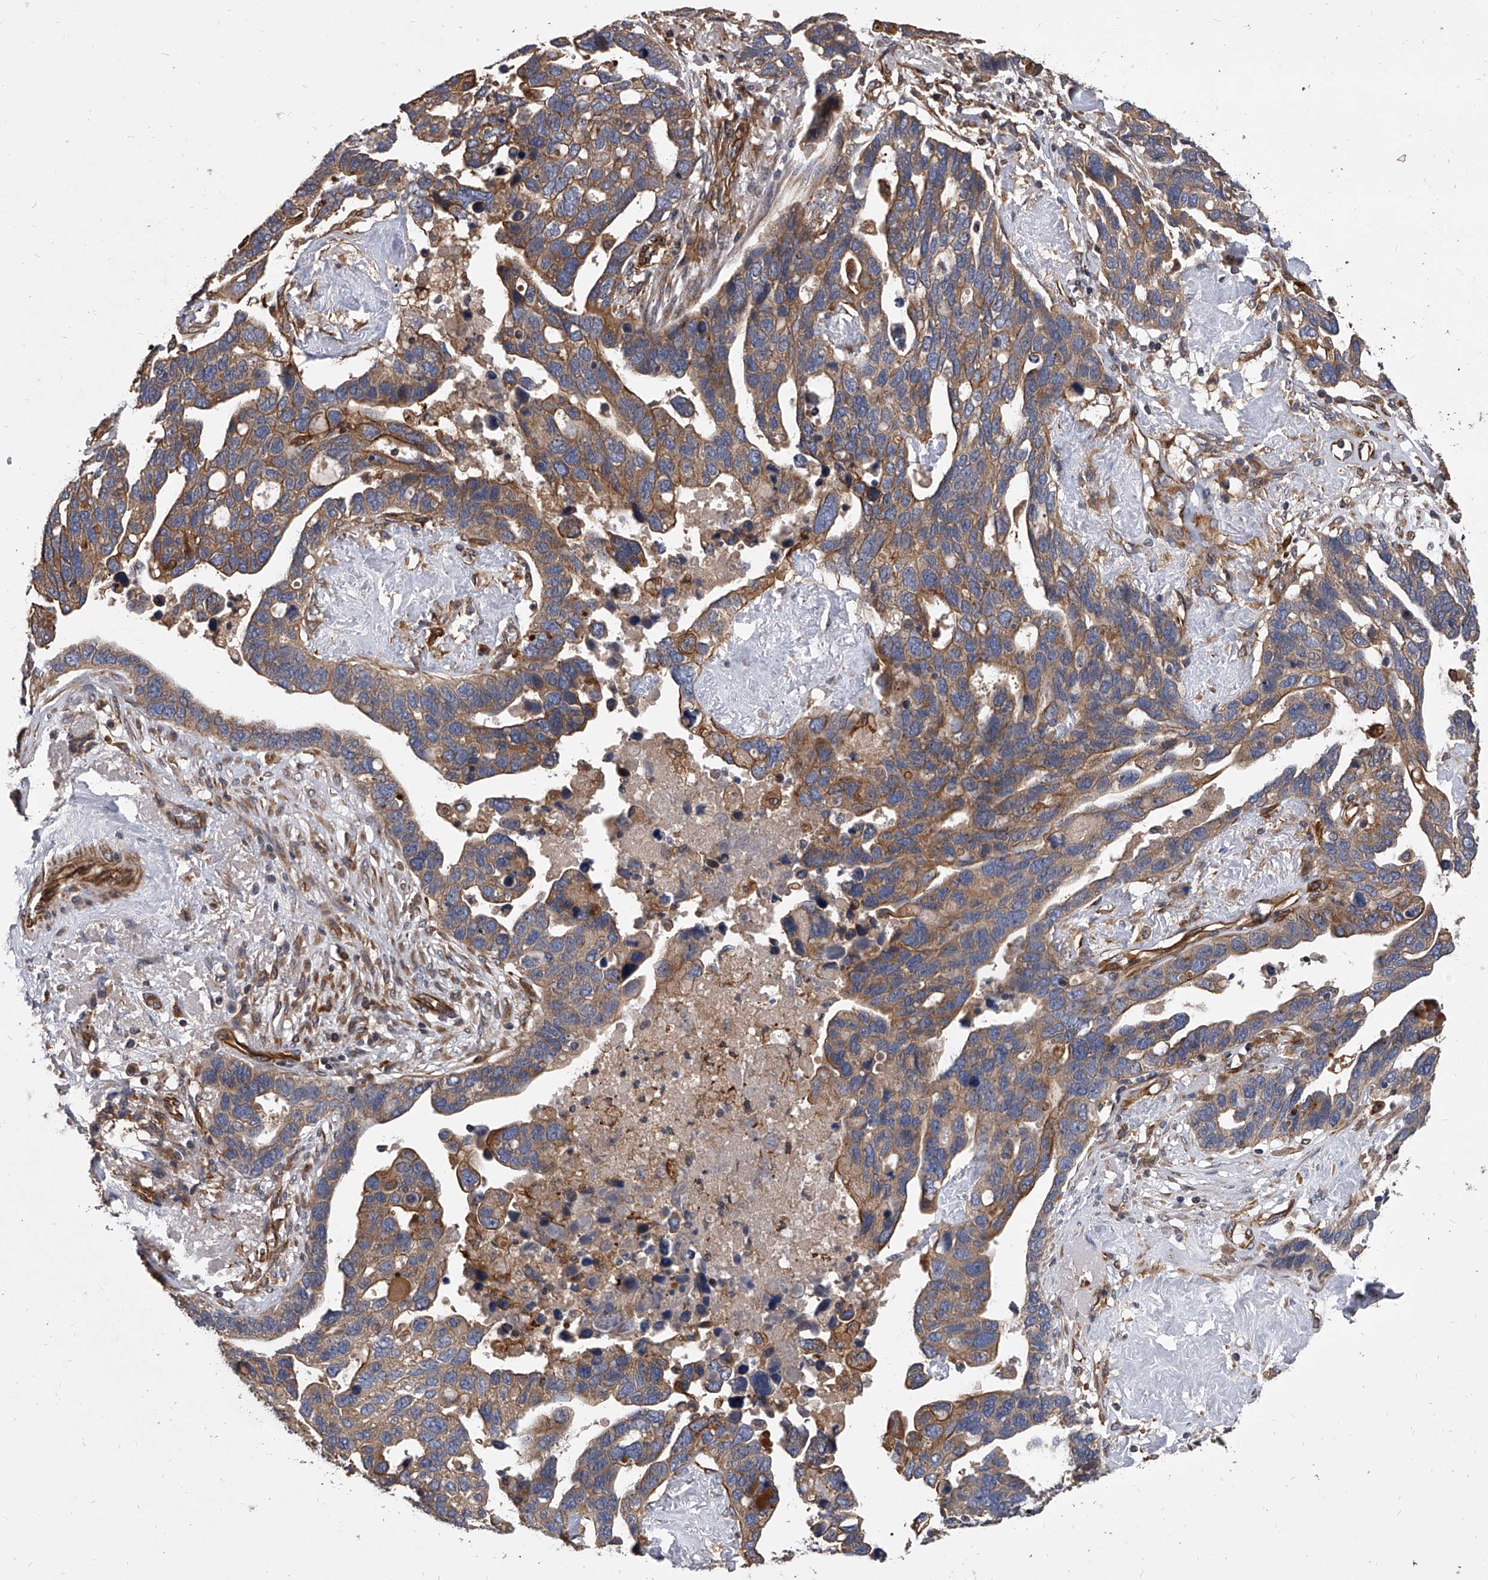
{"staining": {"intensity": "moderate", "quantity": ">75%", "location": "cytoplasmic/membranous"}, "tissue": "ovarian cancer", "cell_type": "Tumor cells", "image_type": "cancer", "snomed": [{"axis": "morphology", "description": "Cystadenocarcinoma, serous, NOS"}, {"axis": "topography", "description": "Ovary"}], "caption": "Protein analysis of serous cystadenocarcinoma (ovarian) tissue demonstrates moderate cytoplasmic/membranous expression in approximately >75% of tumor cells.", "gene": "EXOC4", "patient": {"sex": "female", "age": 54}}